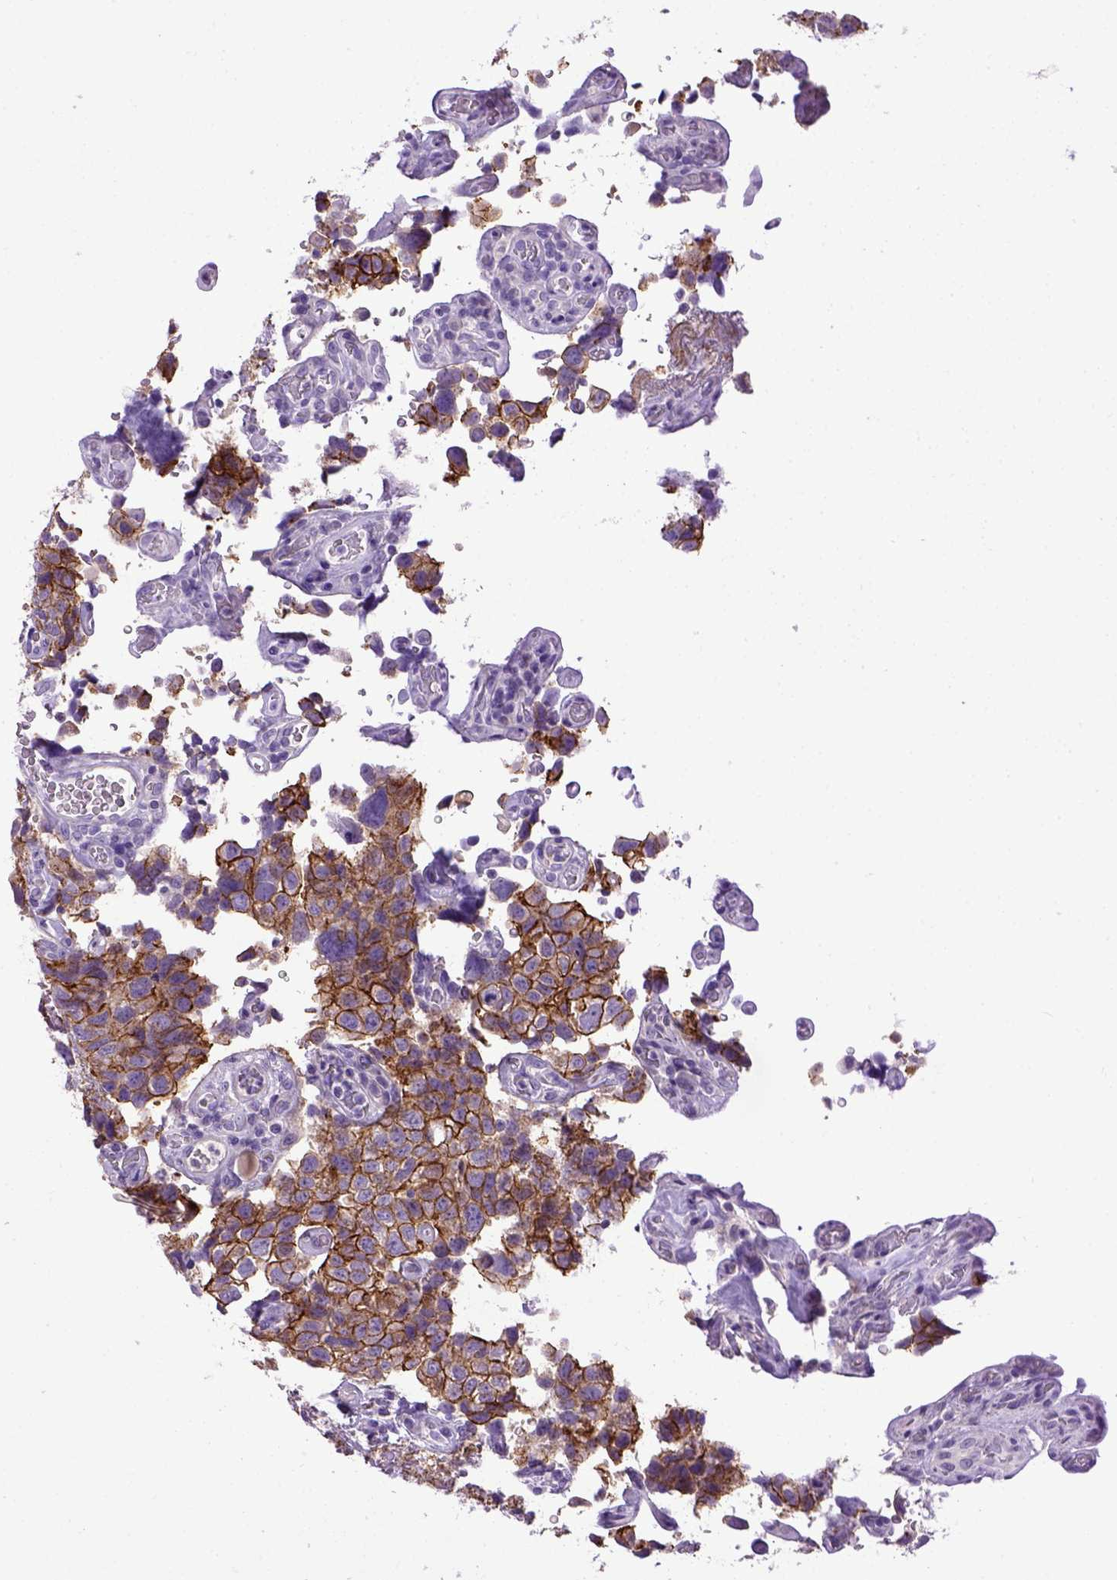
{"staining": {"intensity": "strong", "quantity": ">75%", "location": "cytoplasmic/membranous"}, "tissue": "urothelial cancer", "cell_type": "Tumor cells", "image_type": "cancer", "snomed": [{"axis": "morphology", "description": "Urothelial carcinoma, High grade"}, {"axis": "topography", "description": "Urinary bladder"}], "caption": "A high-resolution histopathology image shows IHC staining of urothelial carcinoma (high-grade), which exhibits strong cytoplasmic/membranous expression in approximately >75% of tumor cells. Using DAB (brown) and hematoxylin (blue) stains, captured at high magnification using brightfield microscopy.", "gene": "CDH1", "patient": {"sex": "female", "age": 58}}